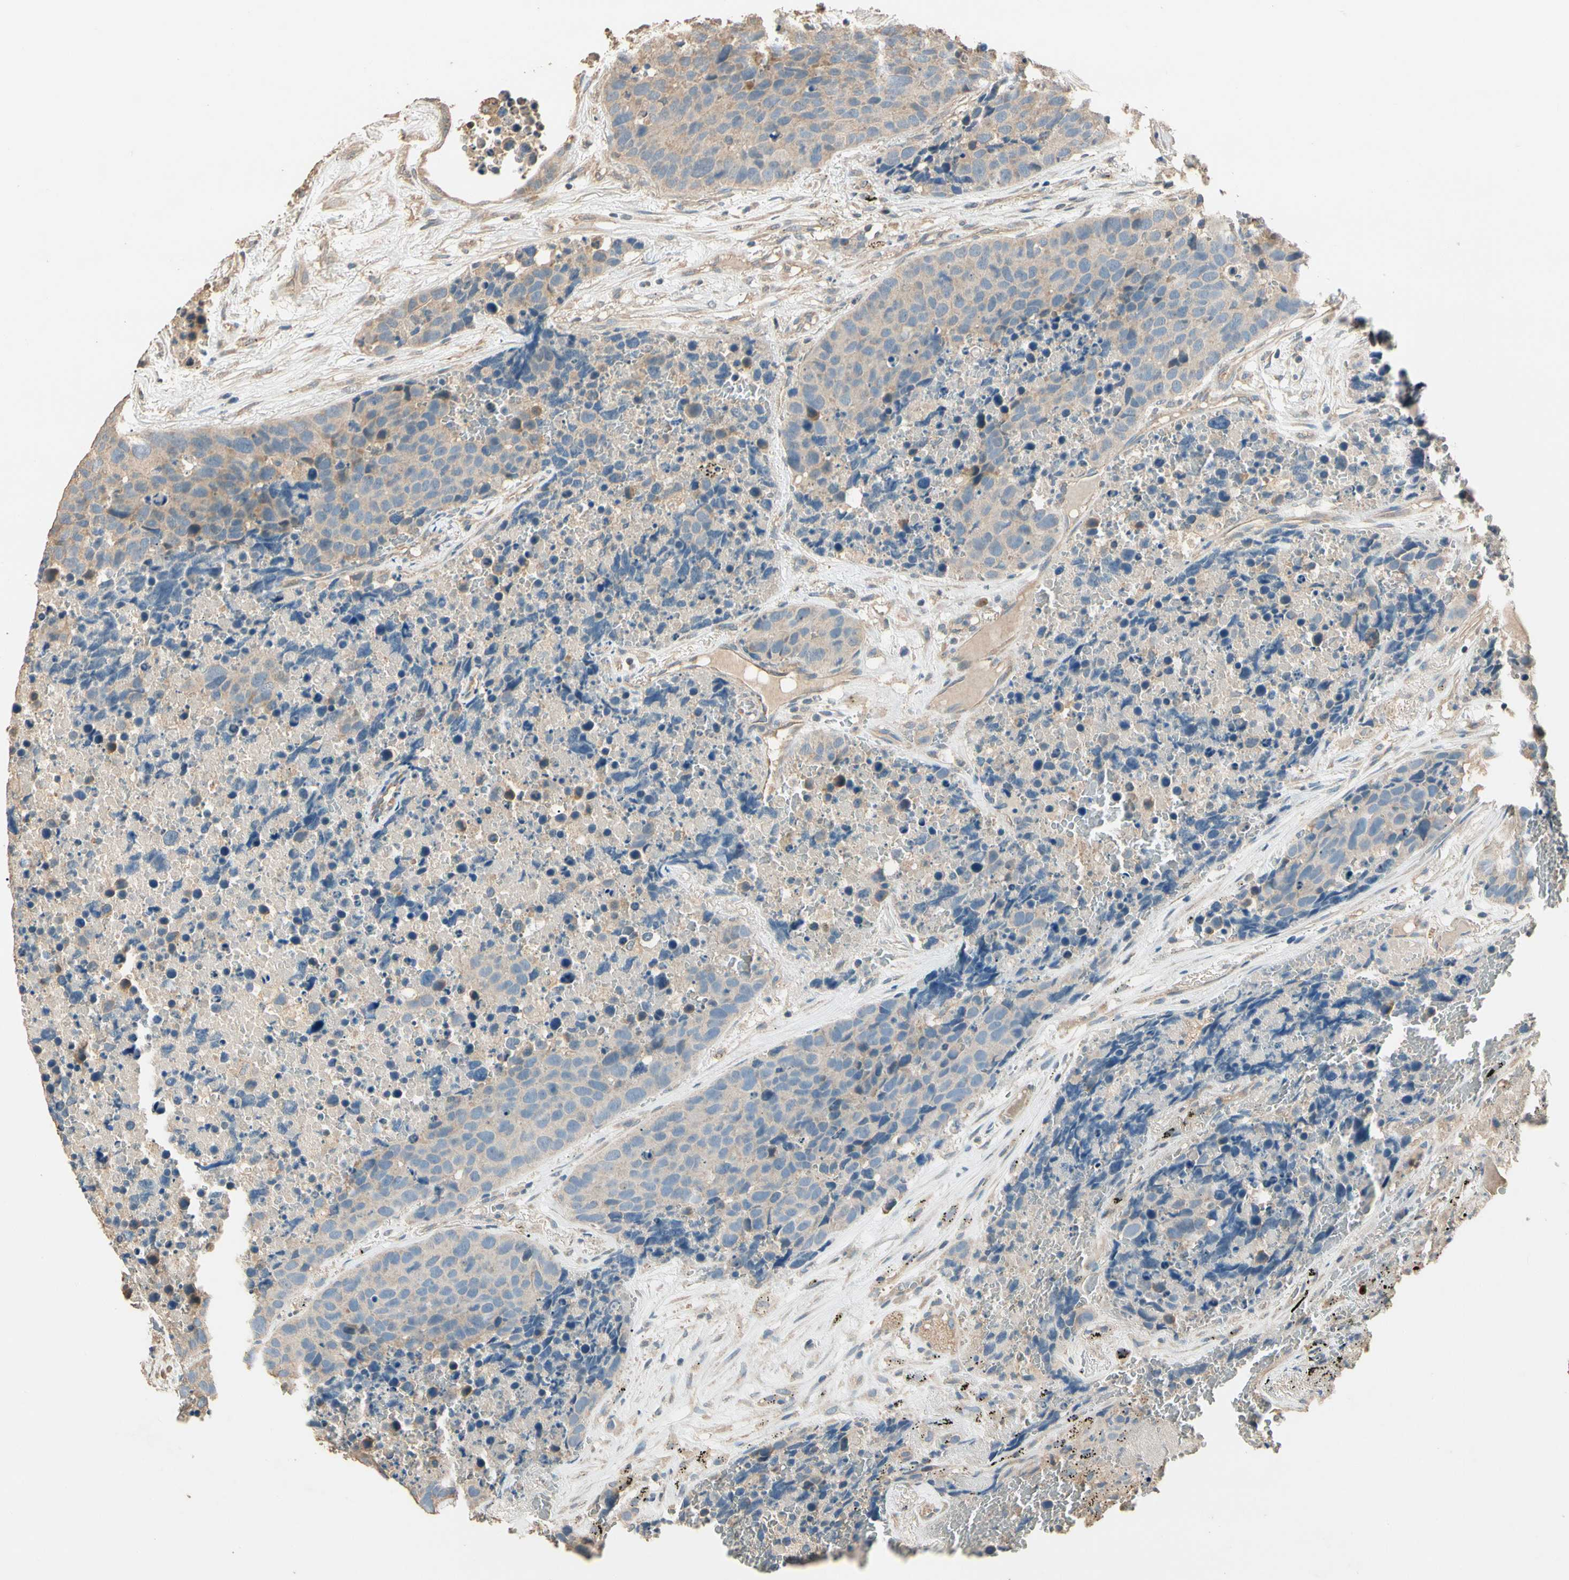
{"staining": {"intensity": "weak", "quantity": "25%-75%", "location": "cytoplasmic/membranous"}, "tissue": "carcinoid", "cell_type": "Tumor cells", "image_type": "cancer", "snomed": [{"axis": "morphology", "description": "Carcinoid, malignant, NOS"}, {"axis": "topography", "description": "Lung"}], "caption": "A photomicrograph of carcinoid stained for a protein reveals weak cytoplasmic/membranous brown staining in tumor cells. (DAB IHC with brightfield microscopy, high magnification).", "gene": "CDH6", "patient": {"sex": "male", "age": 60}}